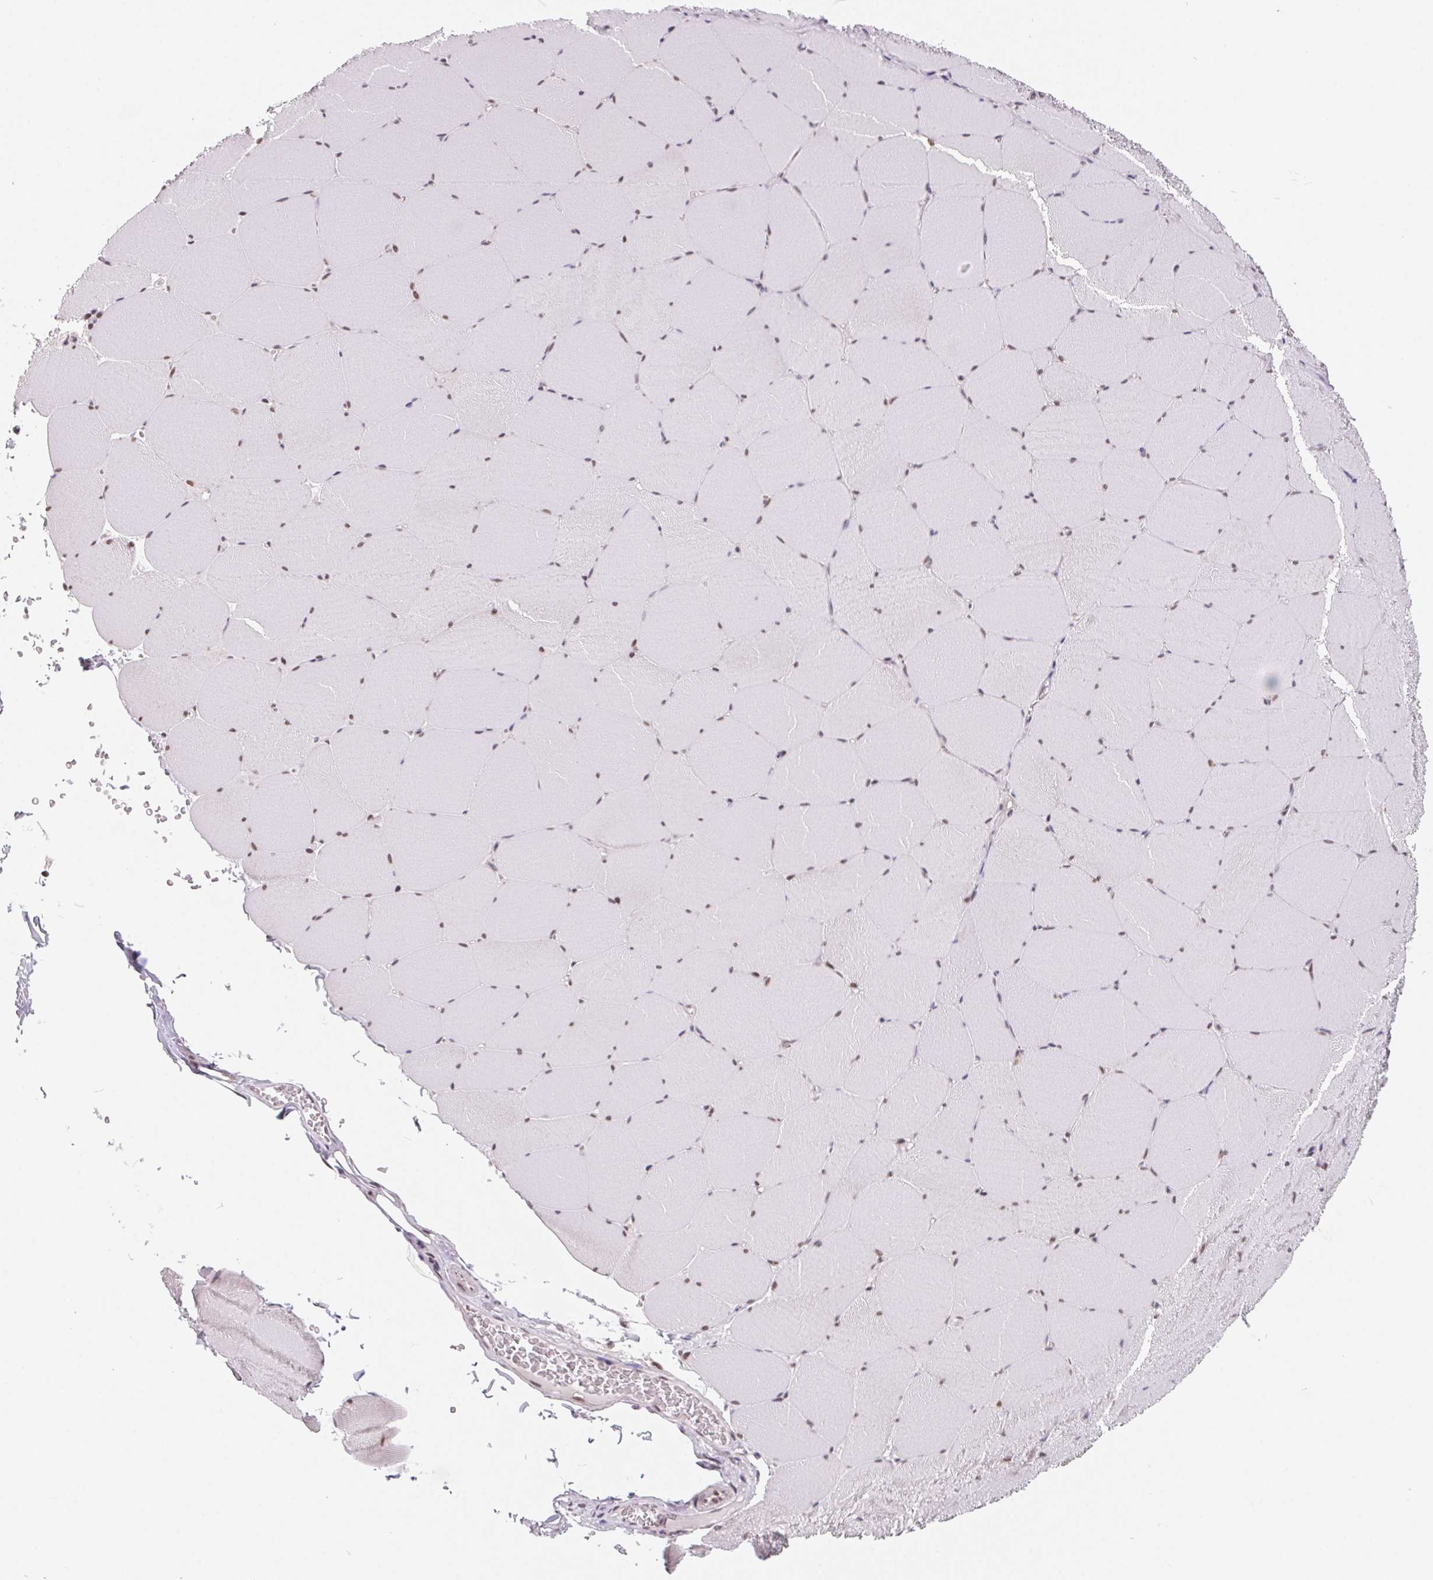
{"staining": {"intensity": "weak", "quantity": "<25%", "location": "nuclear"}, "tissue": "skeletal muscle", "cell_type": "Myocytes", "image_type": "normal", "snomed": [{"axis": "morphology", "description": "Normal tissue, NOS"}, {"axis": "topography", "description": "Skeletal muscle"}, {"axis": "topography", "description": "Head-Neck"}], "caption": "This is an immunohistochemistry histopathology image of benign human skeletal muscle. There is no staining in myocytes.", "gene": "TCERG1", "patient": {"sex": "male", "age": 66}}